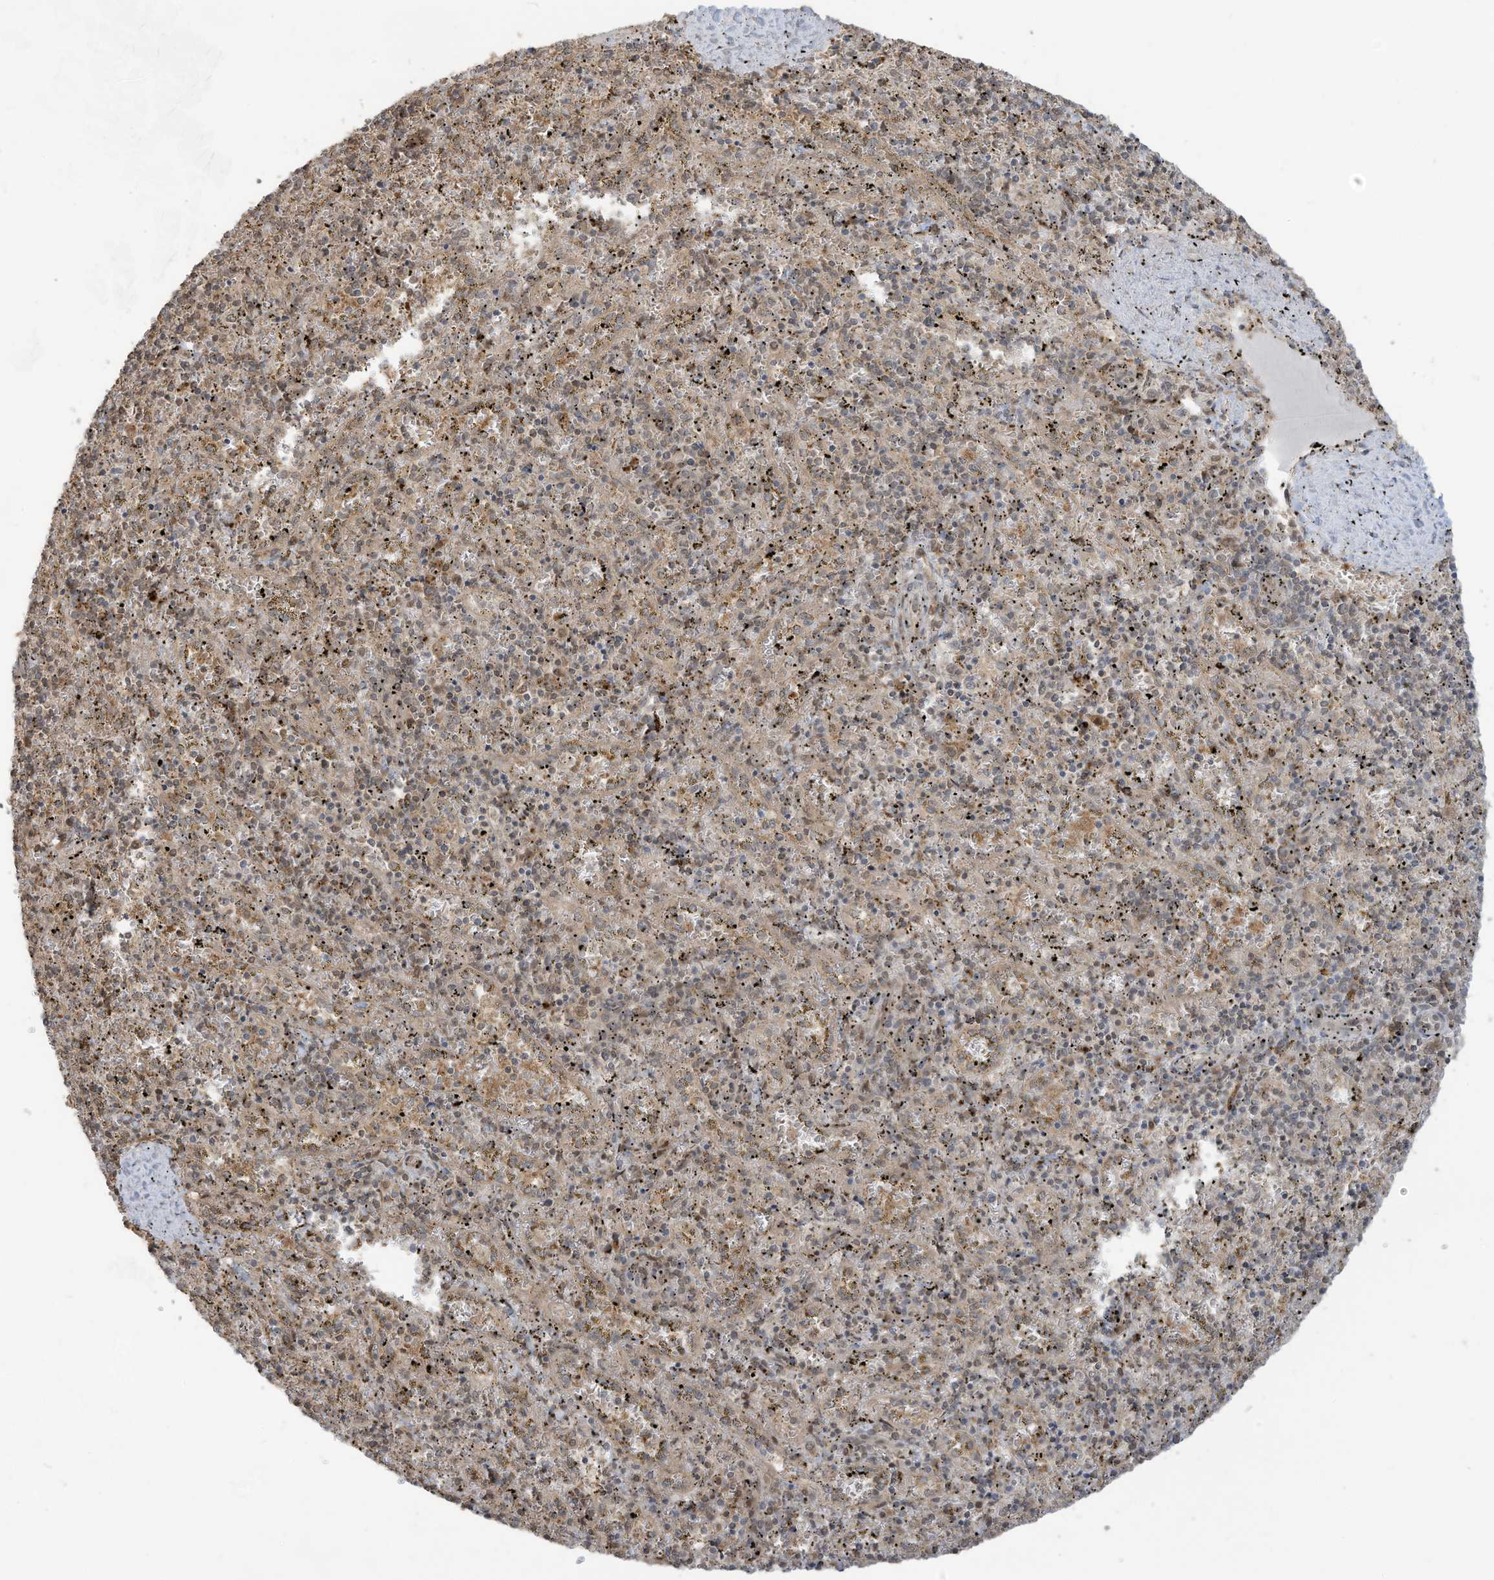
{"staining": {"intensity": "weak", "quantity": "25%-75%", "location": "cytoplasmic/membranous"}, "tissue": "spleen", "cell_type": "Cells in red pulp", "image_type": "normal", "snomed": [{"axis": "morphology", "description": "Normal tissue, NOS"}, {"axis": "topography", "description": "Spleen"}], "caption": "Protein staining by immunohistochemistry reveals weak cytoplasmic/membranous positivity in approximately 25%-75% of cells in red pulp in benign spleen. The protein is shown in brown color, while the nuclei are stained blue.", "gene": "CARF", "patient": {"sex": "male", "age": 11}}